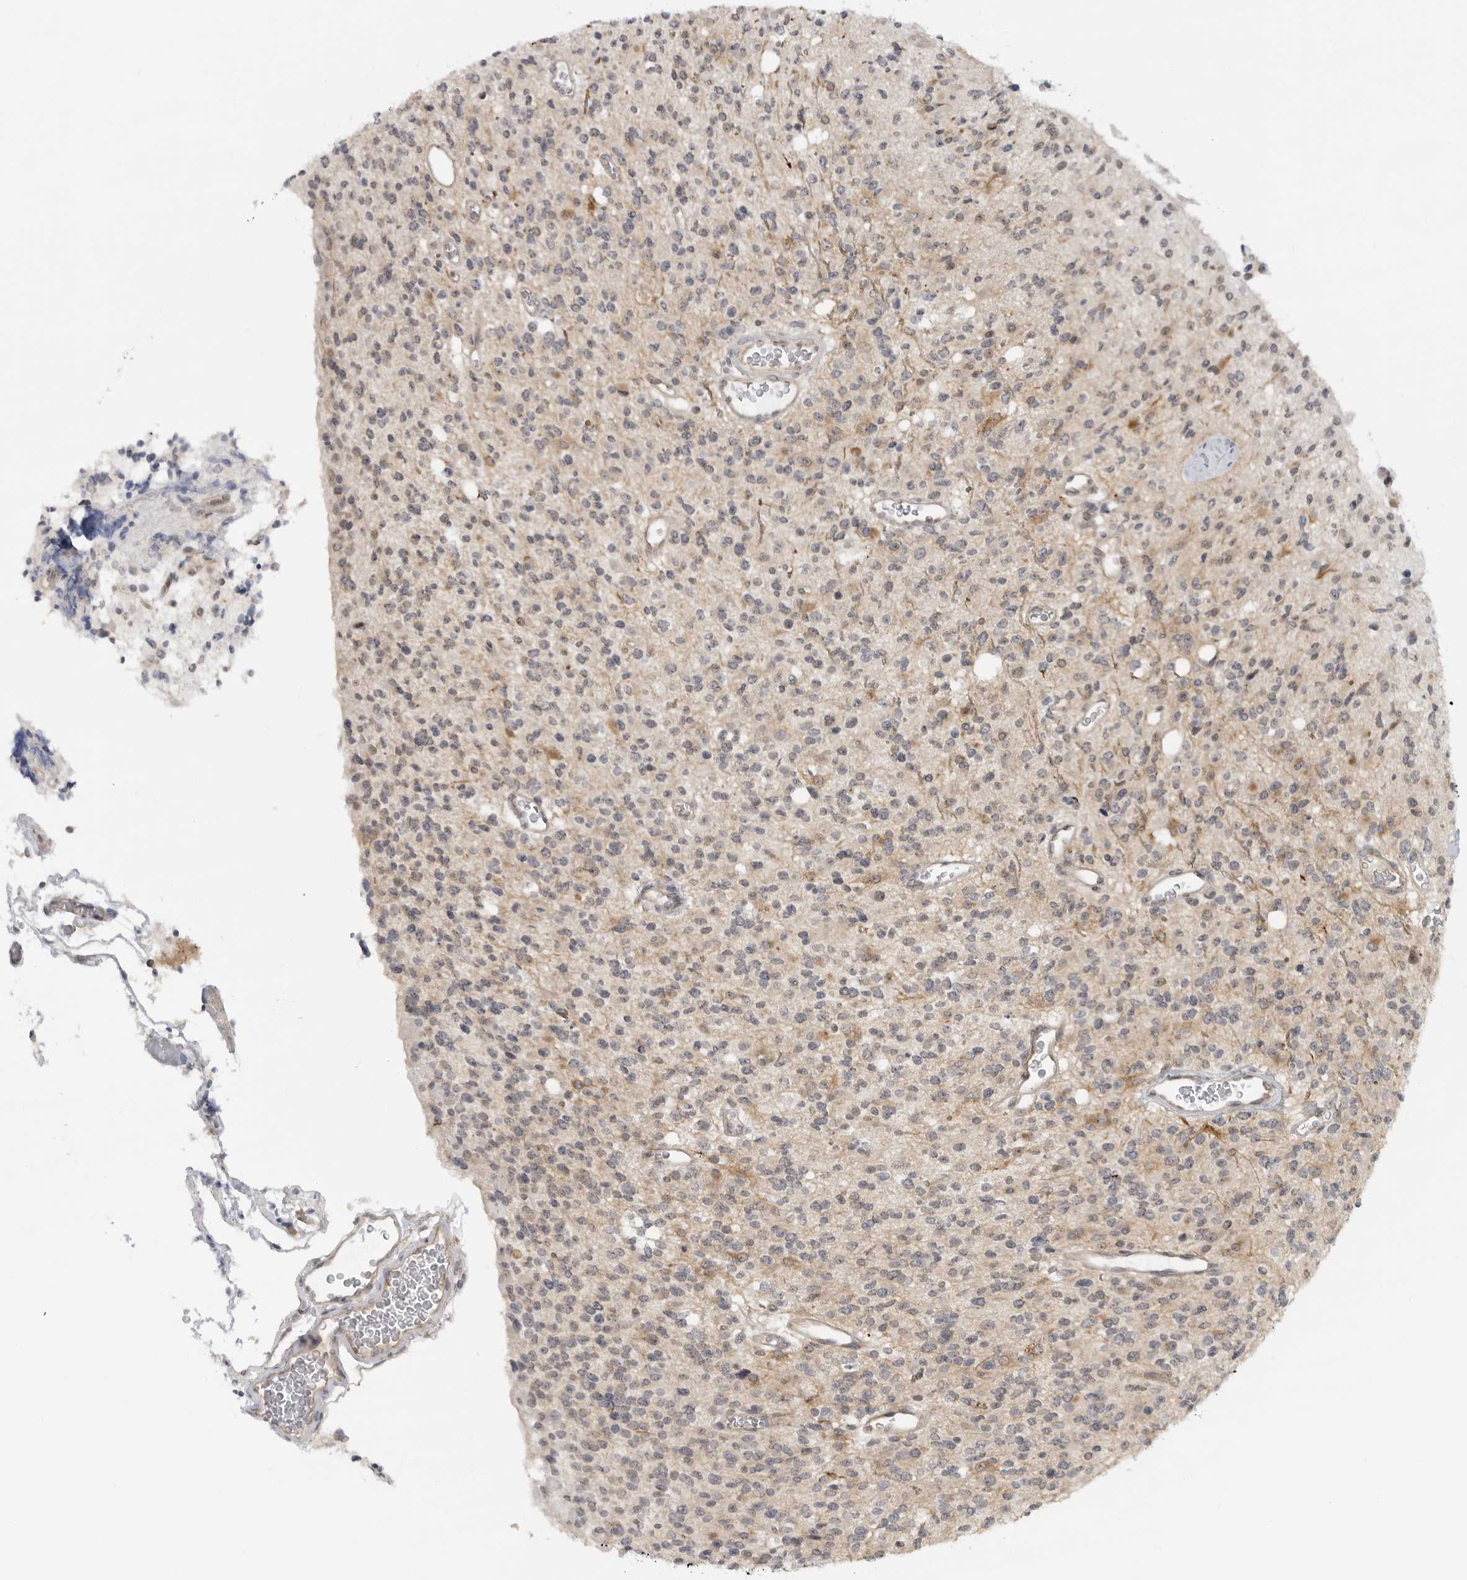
{"staining": {"intensity": "negative", "quantity": "none", "location": "none"}, "tissue": "glioma", "cell_type": "Tumor cells", "image_type": "cancer", "snomed": [{"axis": "morphology", "description": "Glioma, malignant, High grade"}, {"axis": "topography", "description": "Brain"}], "caption": "Glioma was stained to show a protein in brown. There is no significant expression in tumor cells.", "gene": "CEP295NL", "patient": {"sex": "male", "age": 34}}